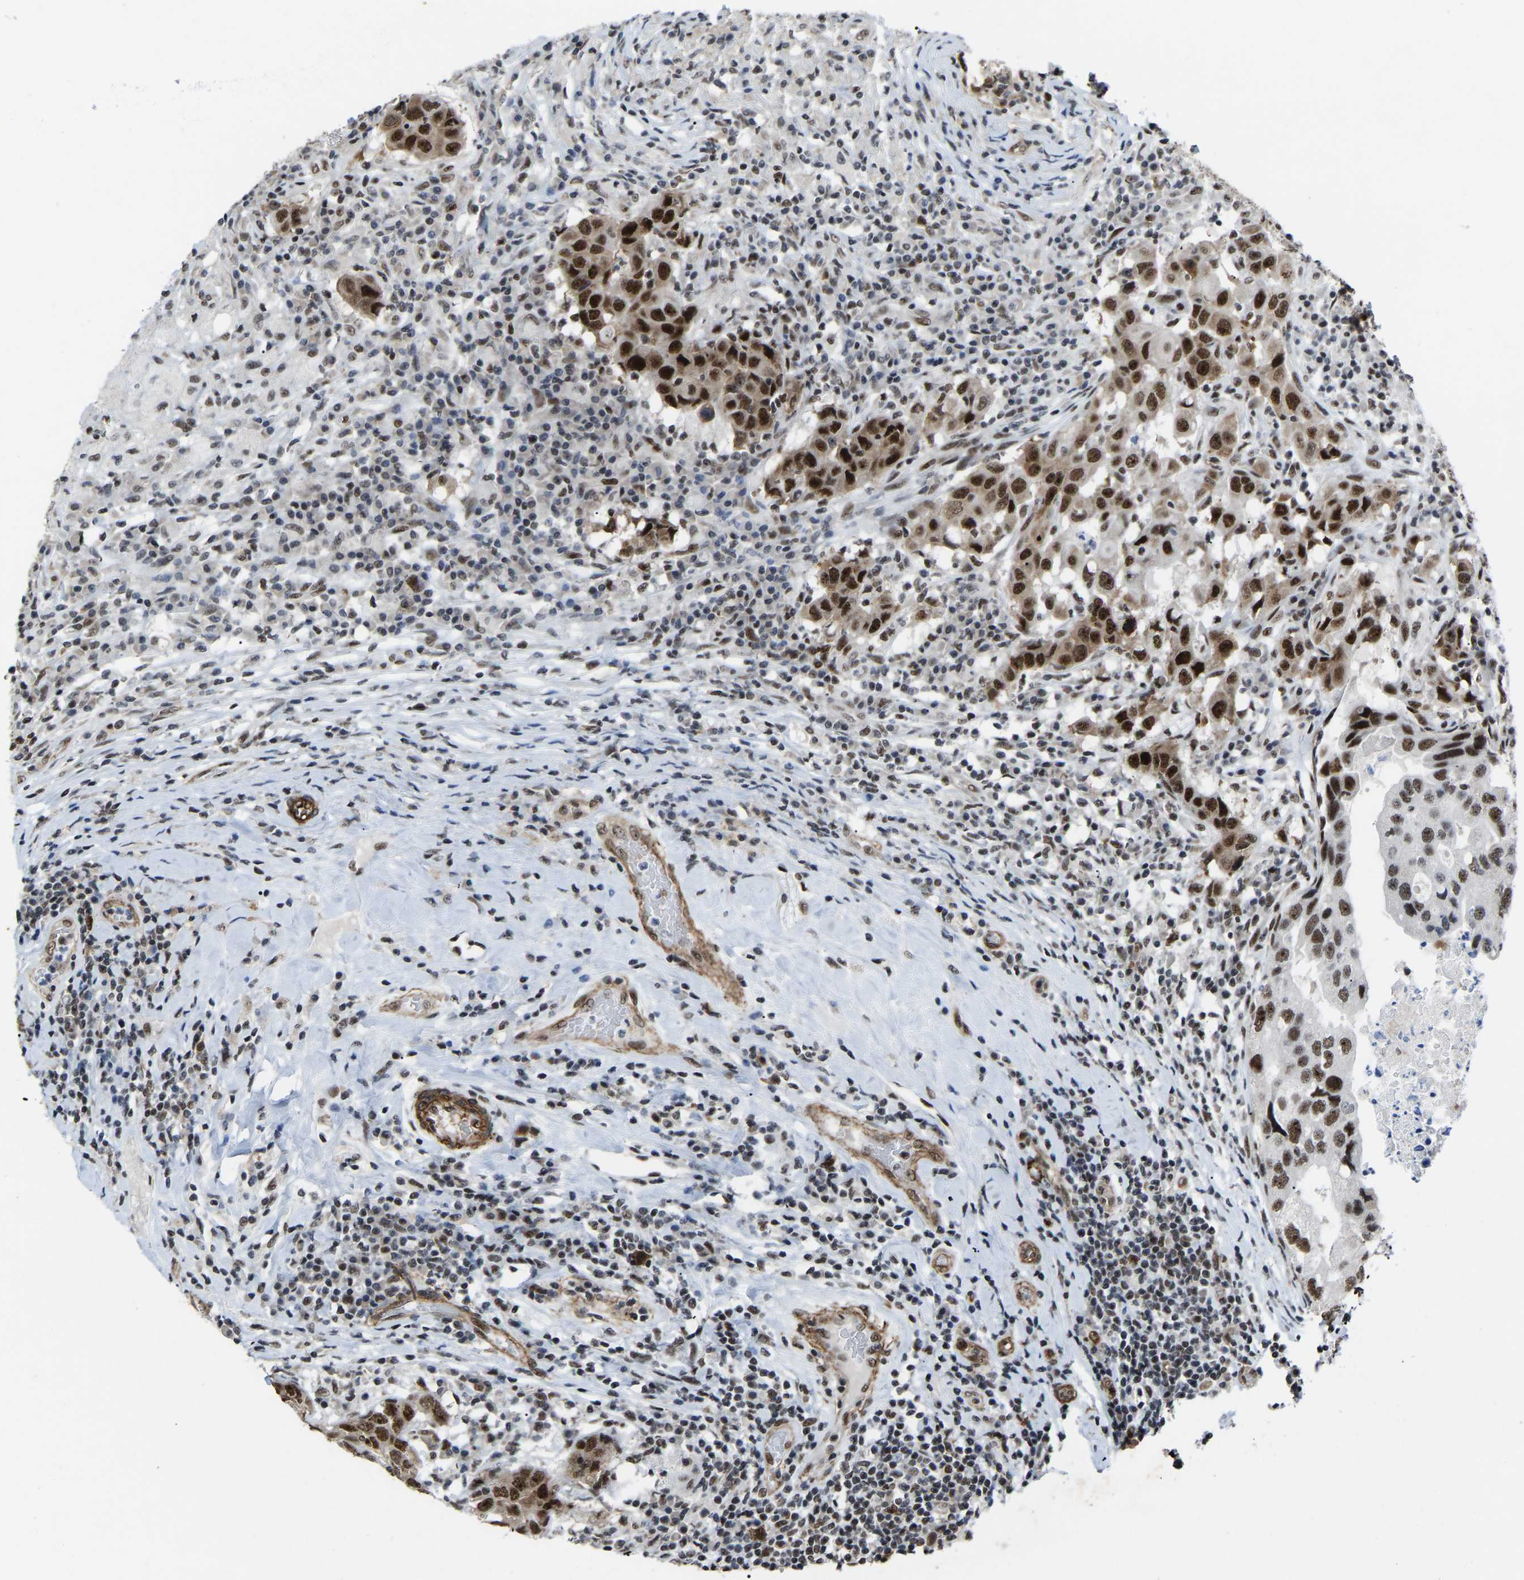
{"staining": {"intensity": "strong", "quantity": ">75%", "location": "nuclear"}, "tissue": "breast cancer", "cell_type": "Tumor cells", "image_type": "cancer", "snomed": [{"axis": "morphology", "description": "Duct carcinoma"}, {"axis": "topography", "description": "Breast"}], "caption": "A histopathology image of human breast invasive ductal carcinoma stained for a protein demonstrates strong nuclear brown staining in tumor cells.", "gene": "DDX5", "patient": {"sex": "female", "age": 27}}